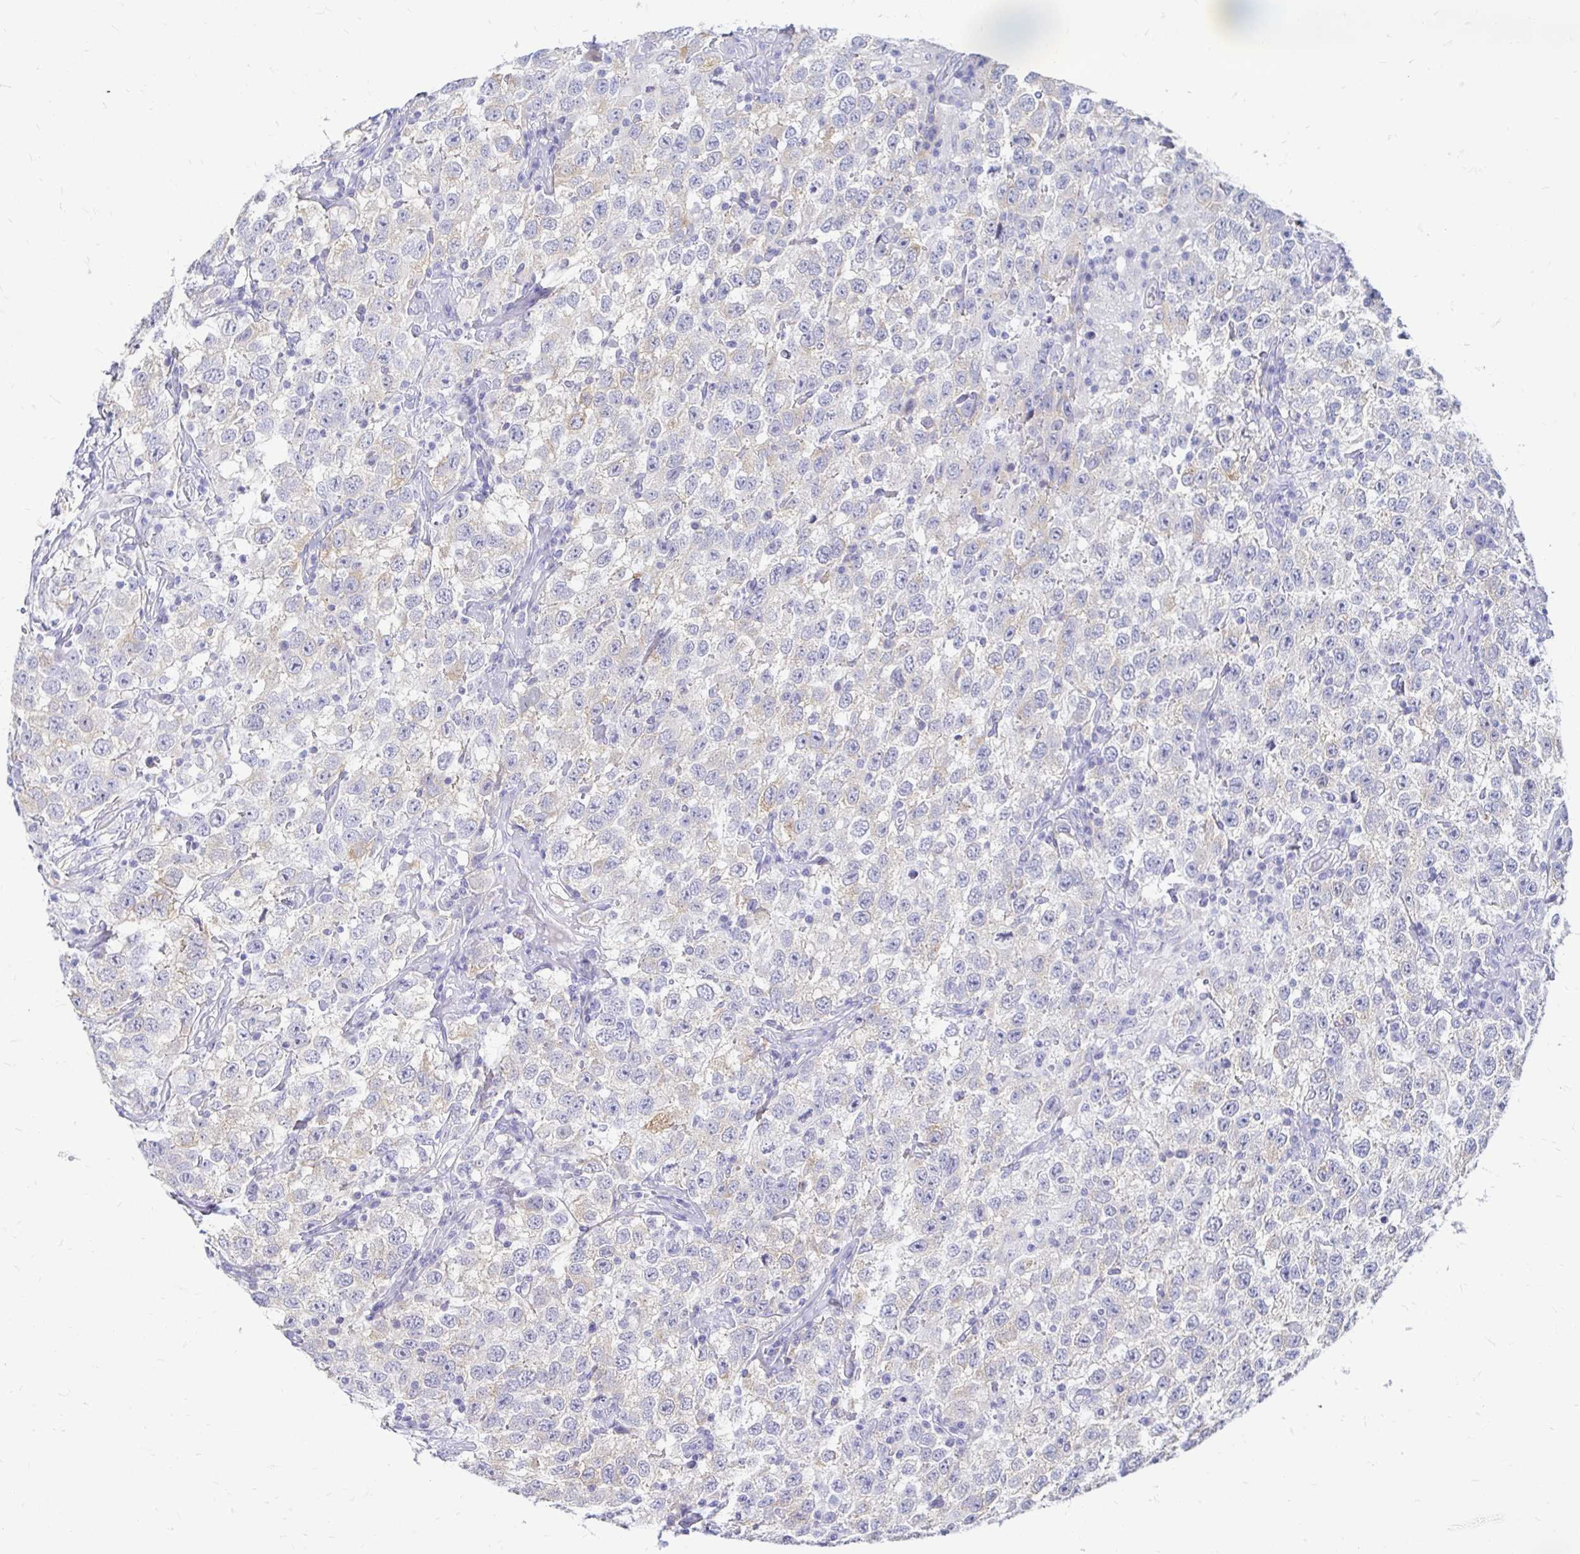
{"staining": {"intensity": "negative", "quantity": "none", "location": "none"}, "tissue": "testis cancer", "cell_type": "Tumor cells", "image_type": "cancer", "snomed": [{"axis": "morphology", "description": "Seminoma, NOS"}, {"axis": "topography", "description": "Testis"}], "caption": "The image exhibits no staining of tumor cells in testis cancer (seminoma).", "gene": "PEG10", "patient": {"sex": "male", "age": 41}}